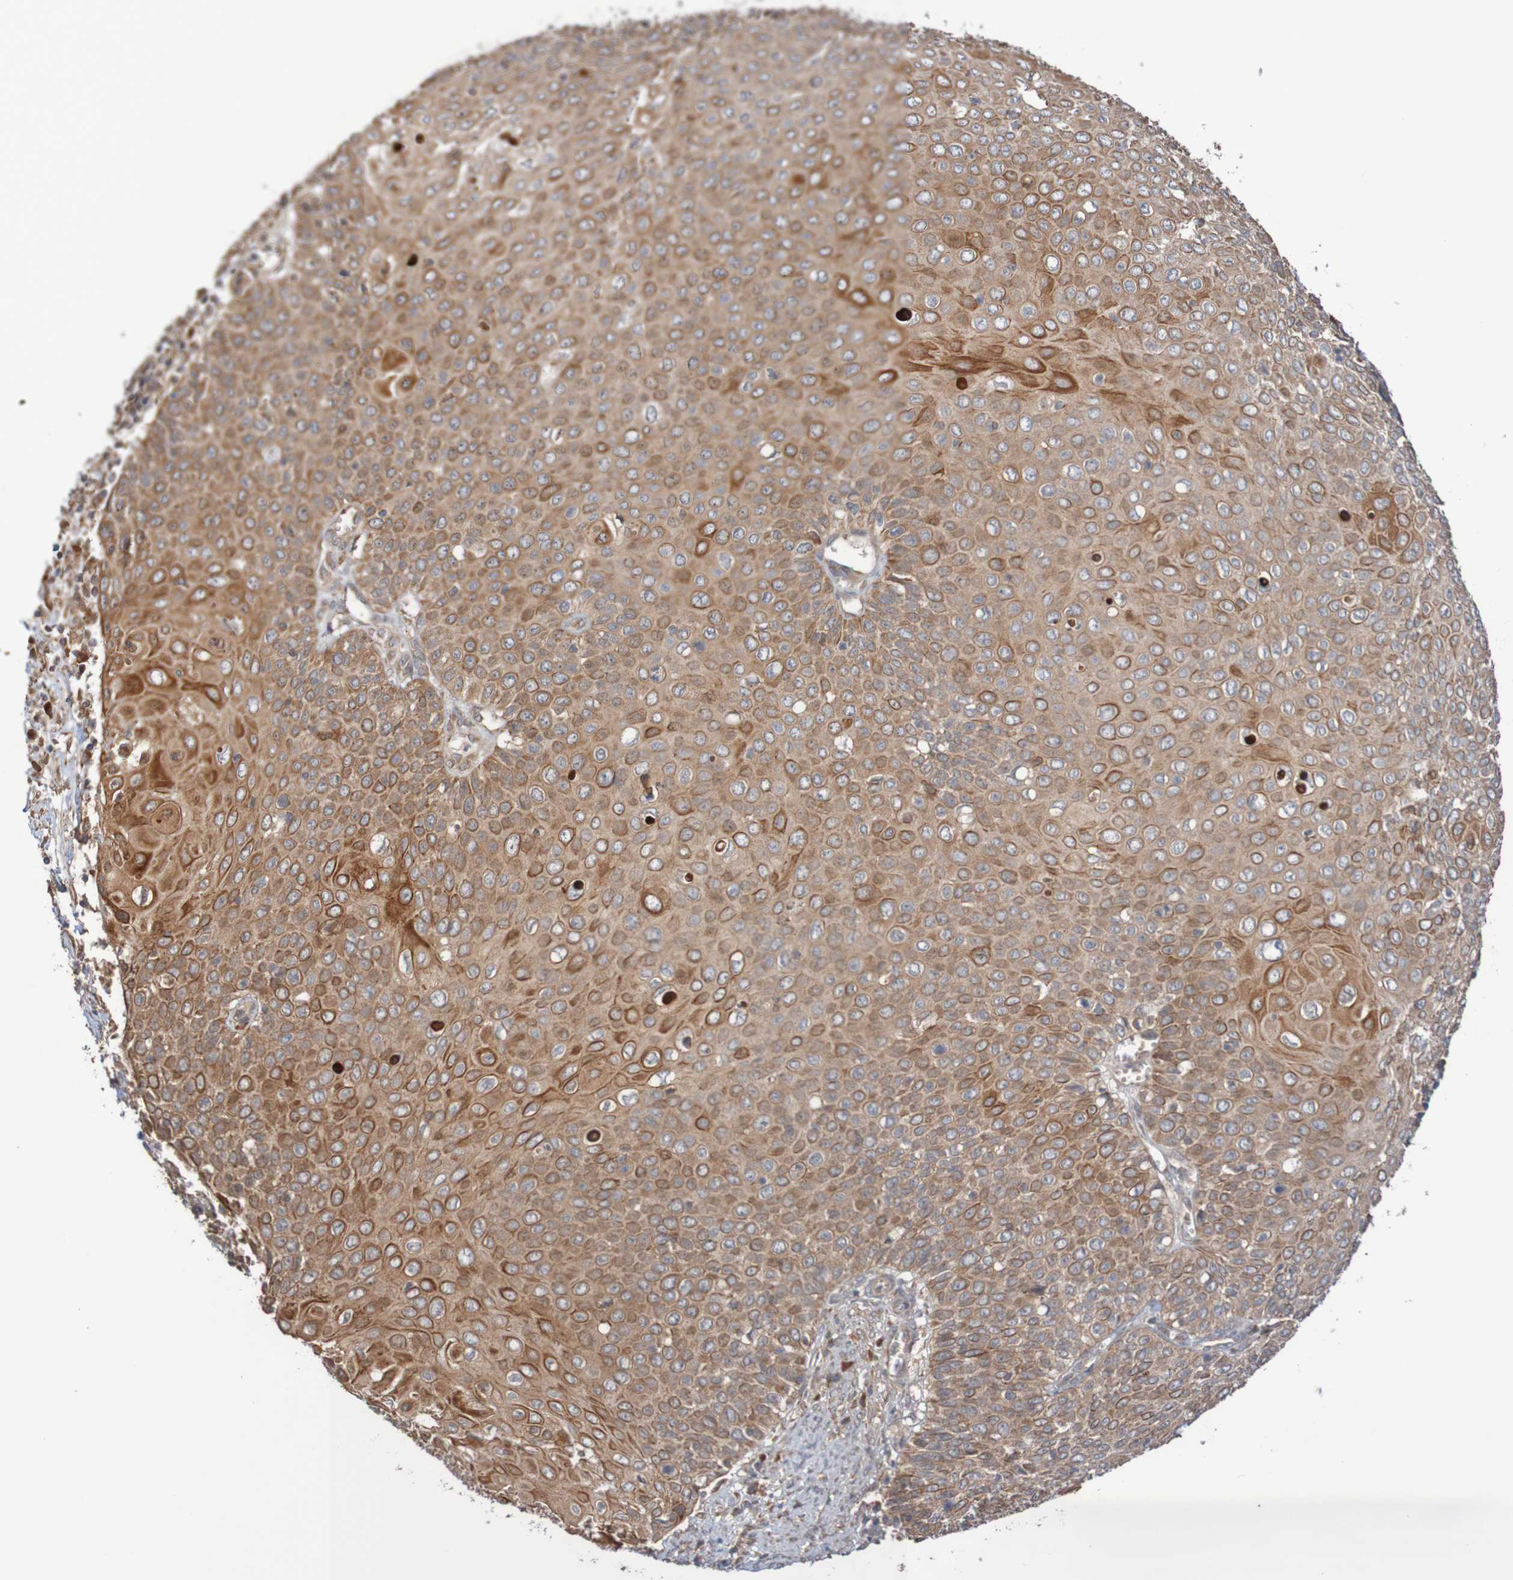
{"staining": {"intensity": "moderate", "quantity": ">75%", "location": "cytoplasmic/membranous"}, "tissue": "cervical cancer", "cell_type": "Tumor cells", "image_type": "cancer", "snomed": [{"axis": "morphology", "description": "Squamous cell carcinoma, NOS"}, {"axis": "topography", "description": "Cervix"}], "caption": "Immunohistochemistry of human cervical cancer reveals medium levels of moderate cytoplasmic/membranous staining in about >75% of tumor cells.", "gene": "PHPT1", "patient": {"sex": "female", "age": 39}}